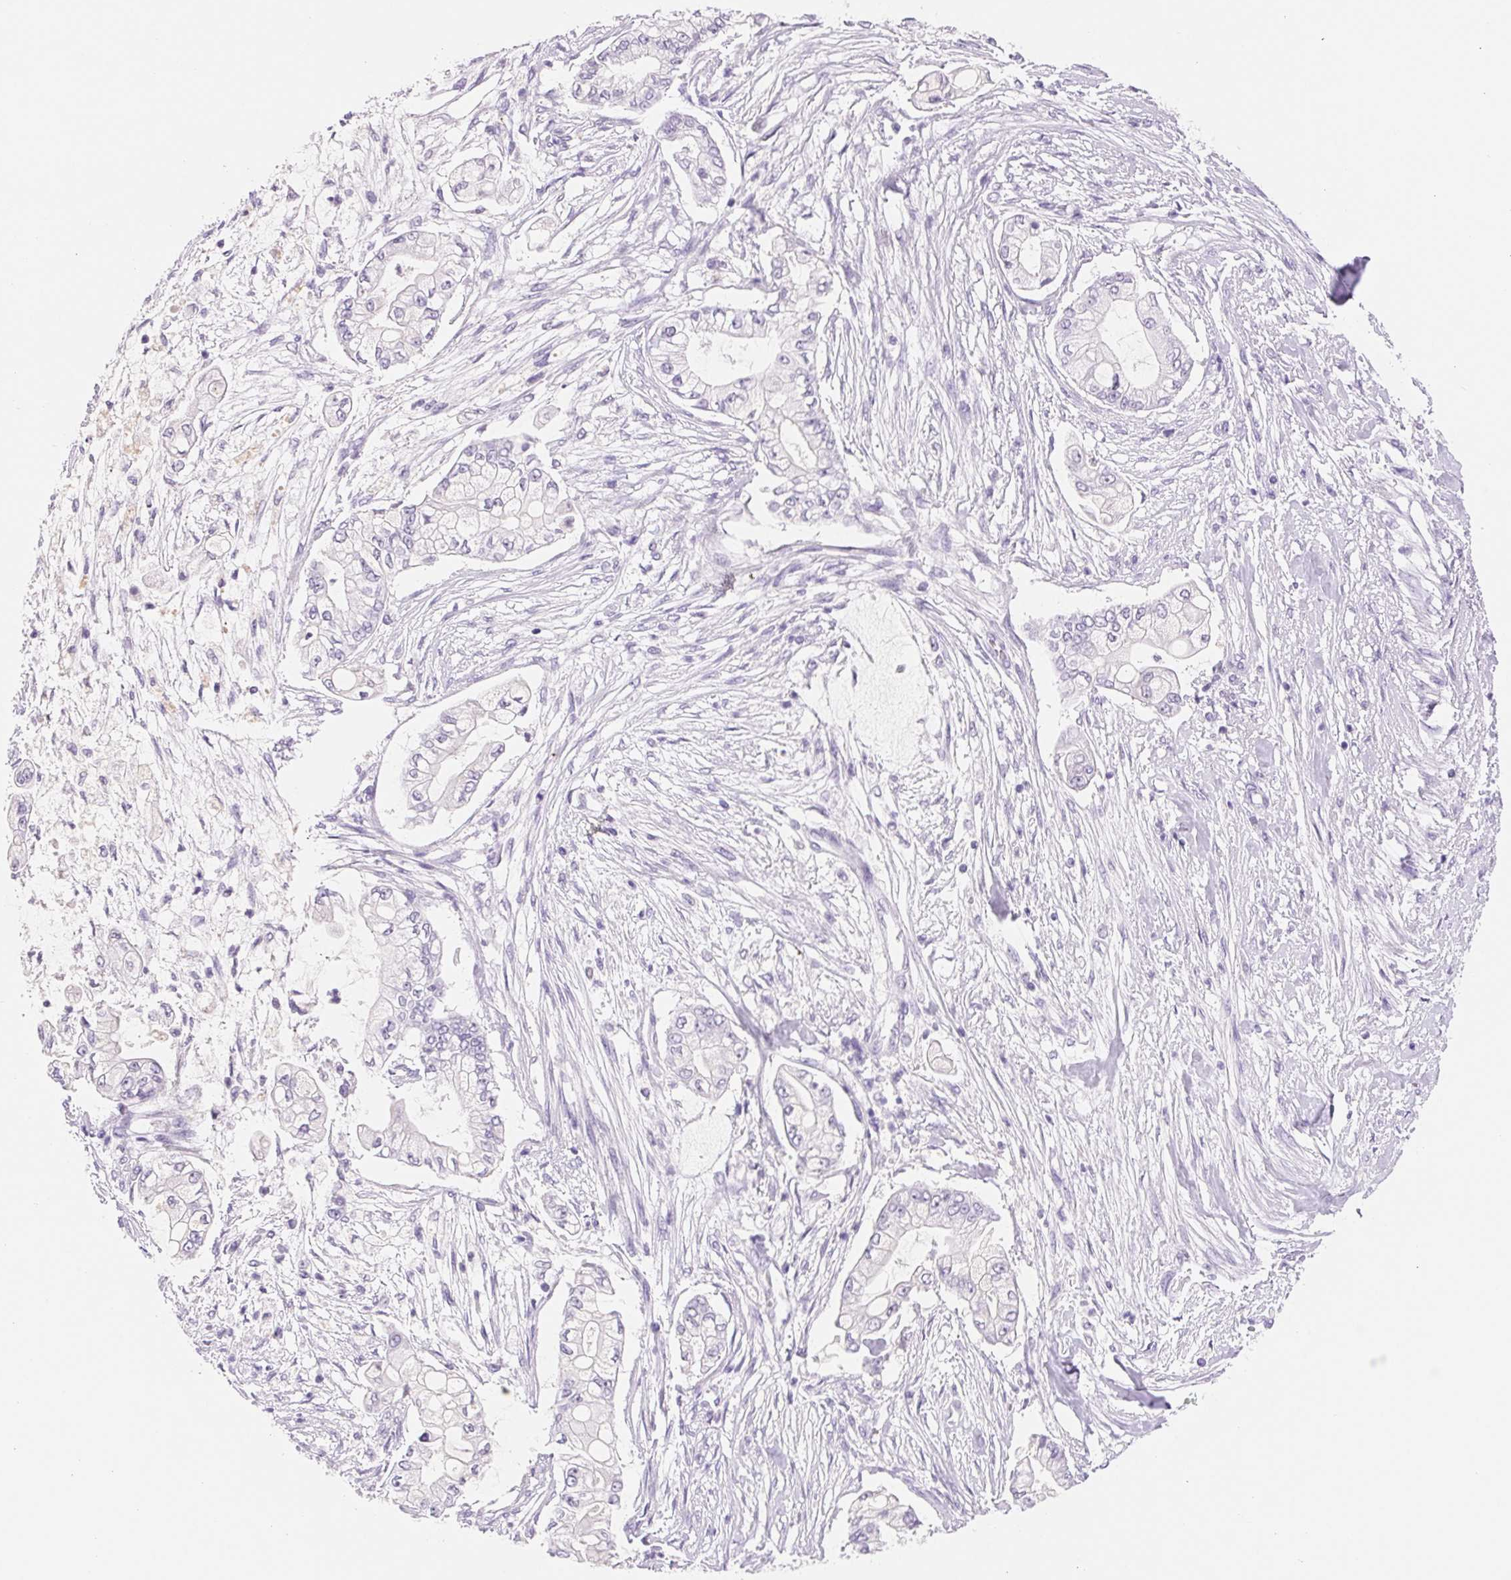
{"staining": {"intensity": "negative", "quantity": "none", "location": "none"}, "tissue": "pancreatic cancer", "cell_type": "Tumor cells", "image_type": "cancer", "snomed": [{"axis": "morphology", "description": "Adenocarcinoma, NOS"}, {"axis": "topography", "description": "Pancreas"}], "caption": "Immunohistochemistry of pancreatic cancer demonstrates no staining in tumor cells.", "gene": "ASGR2", "patient": {"sex": "female", "age": 69}}